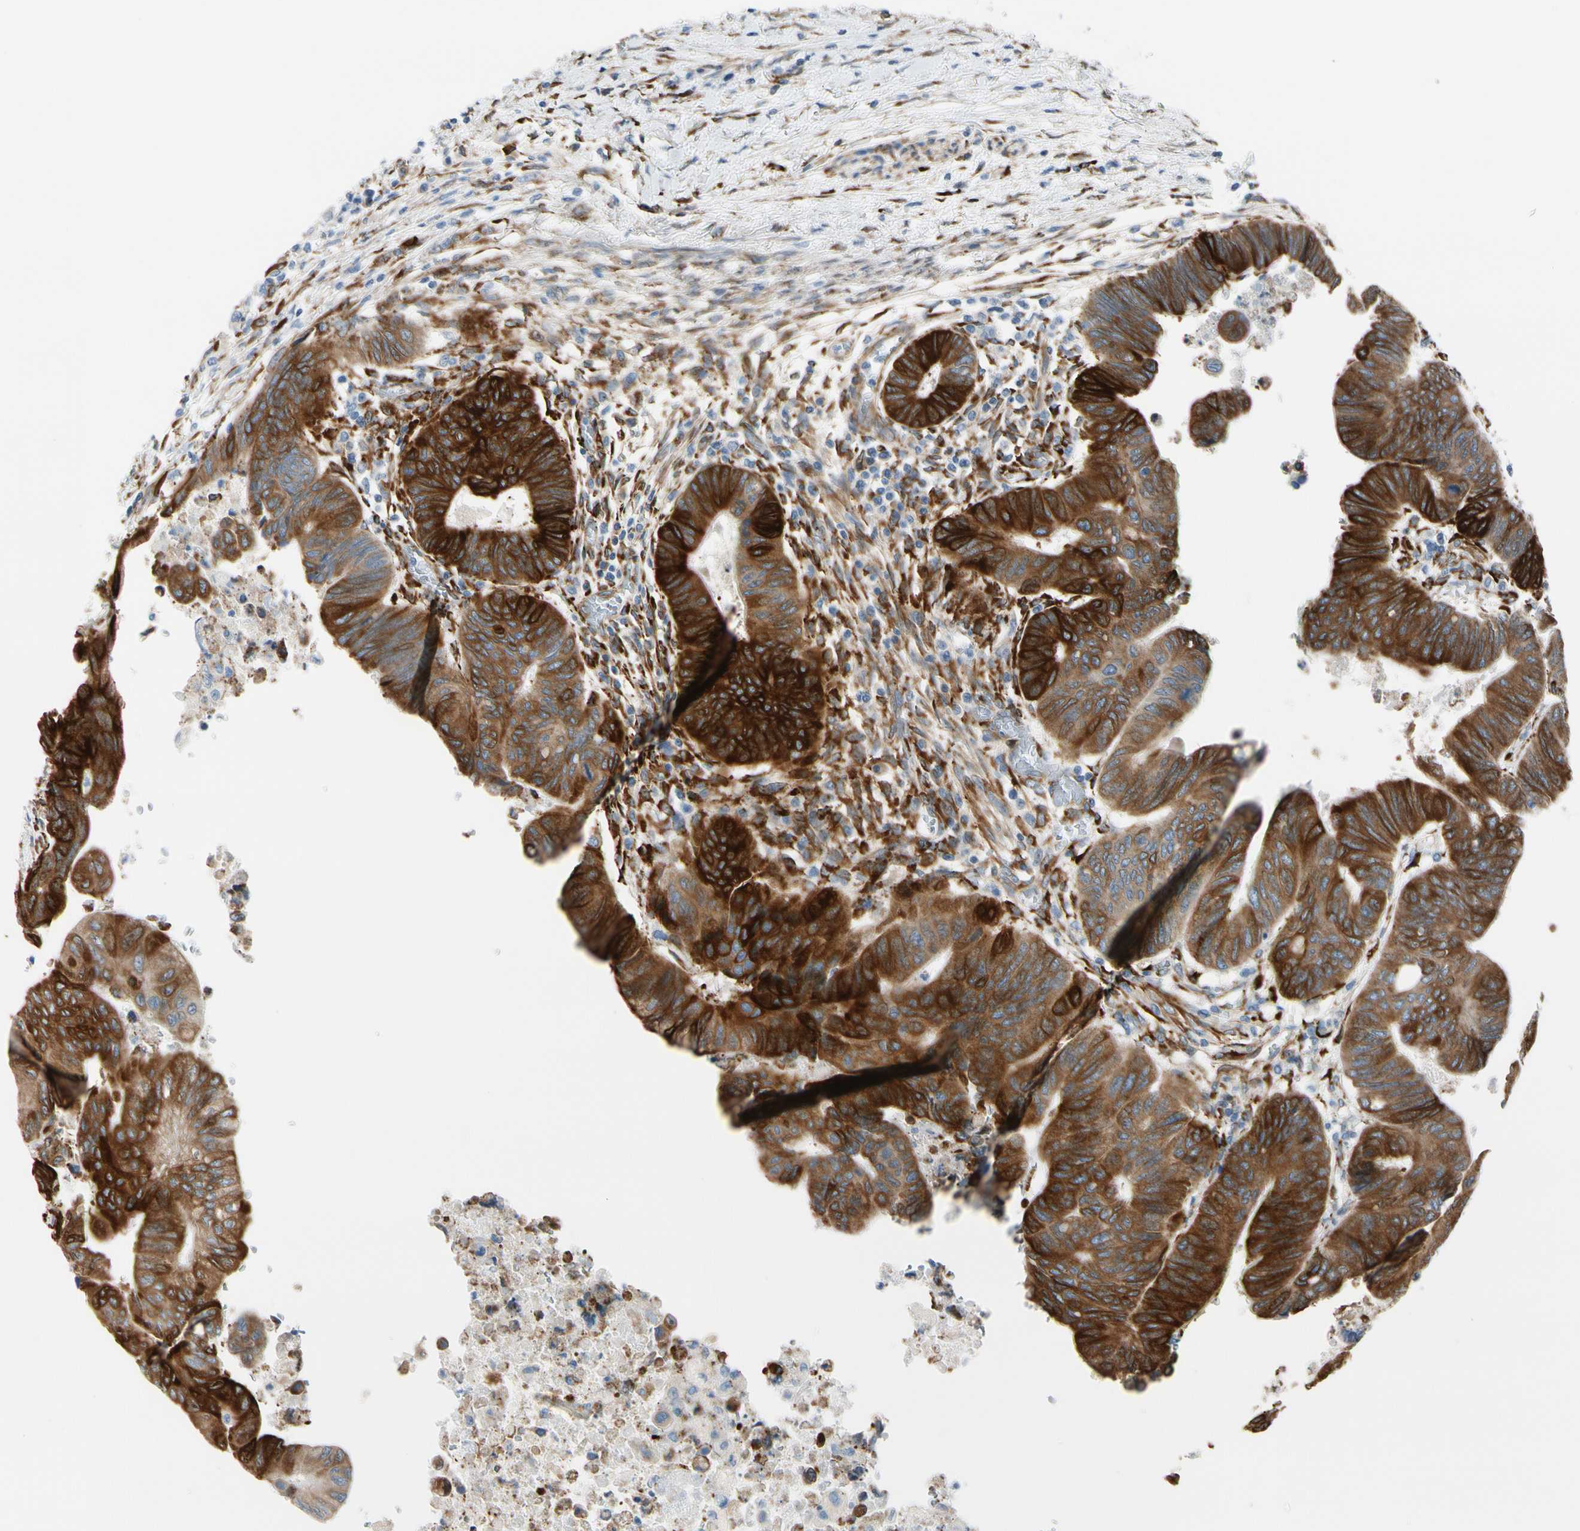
{"staining": {"intensity": "strong", "quantity": ">75%", "location": "cytoplasmic/membranous"}, "tissue": "colorectal cancer", "cell_type": "Tumor cells", "image_type": "cancer", "snomed": [{"axis": "morphology", "description": "Normal tissue, NOS"}, {"axis": "morphology", "description": "Adenocarcinoma, NOS"}, {"axis": "topography", "description": "Rectum"}, {"axis": "topography", "description": "Peripheral nerve tissue"}], "caption": "Strong cytoplasmic/membranous protein expression is identified in about >75% of tumor cells in adenocarcinoma (colorectal).", "gene": "FKBP7", "patient": {"sex": "male", "age": 92}}